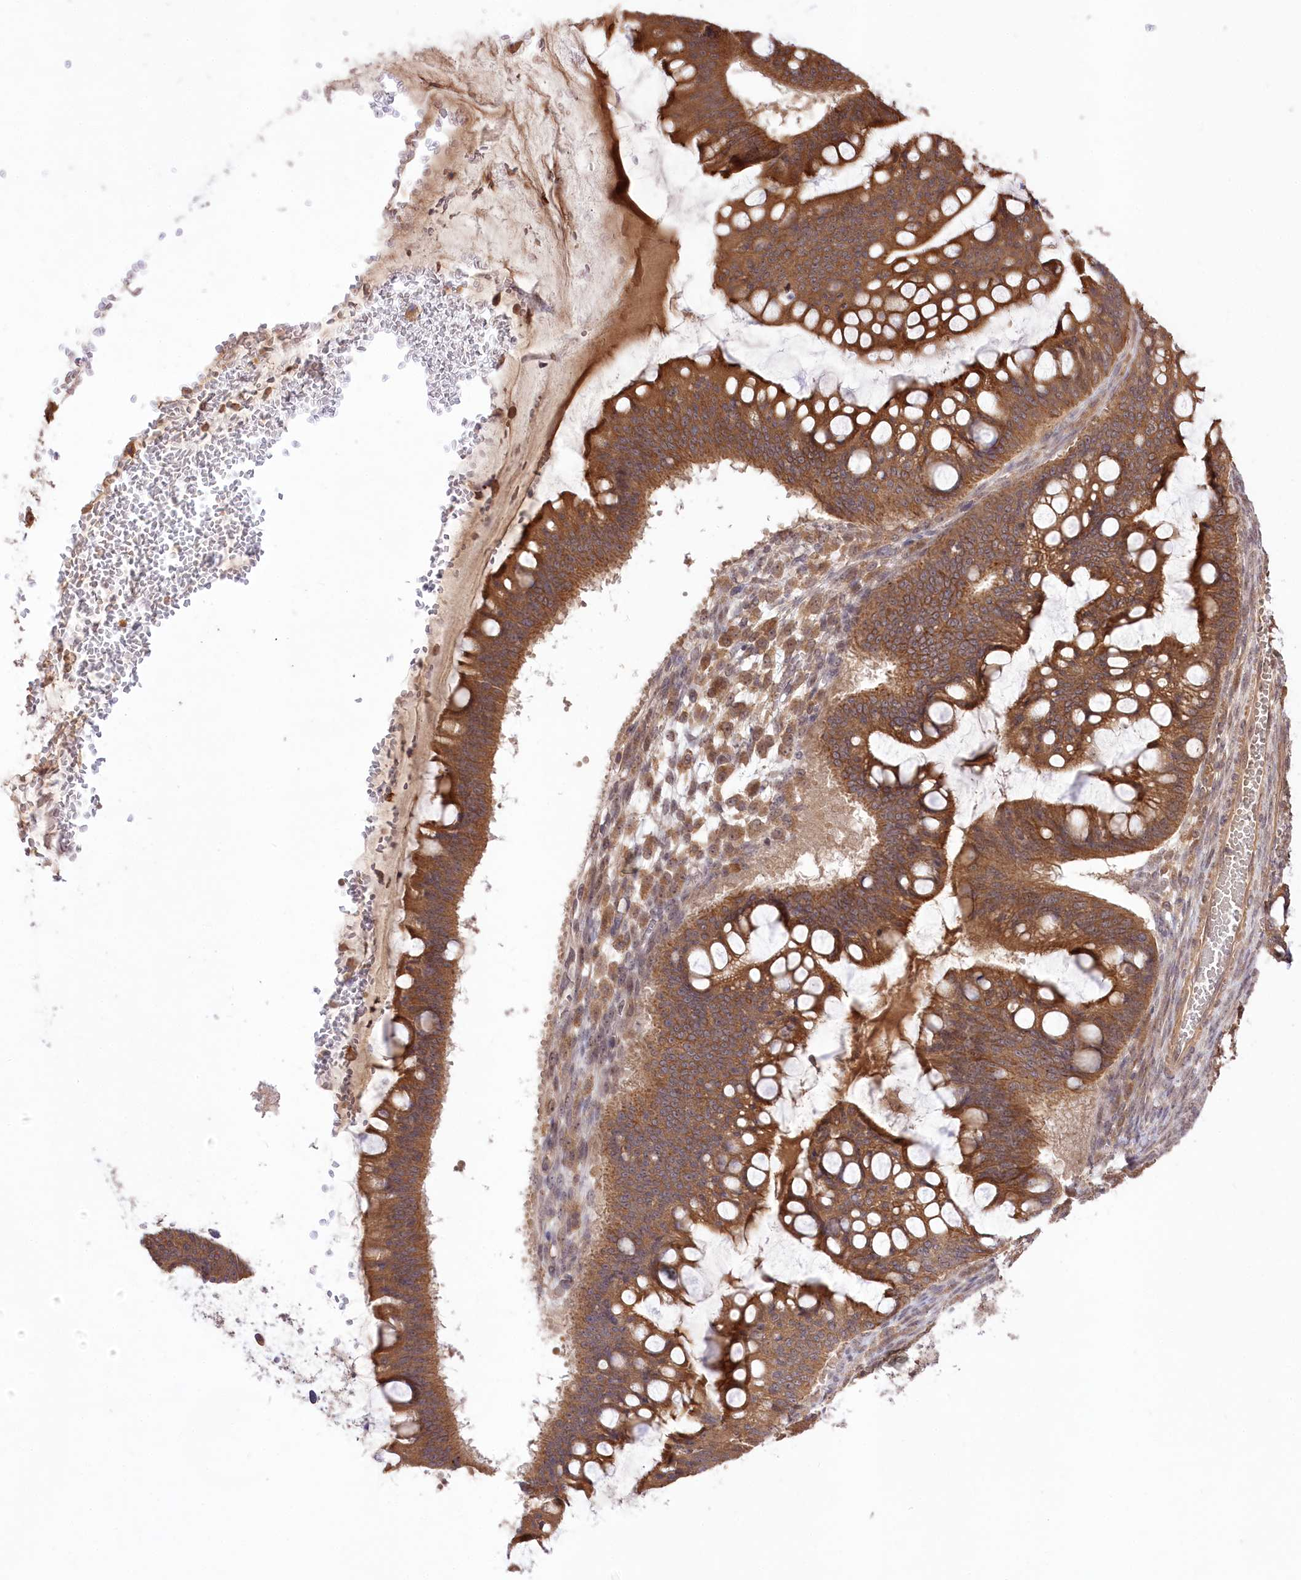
{"staining": {"intensity": "strong", "quantity": ">75%", "location": "cytoplasmic/membranous"}, "tissue": "ovarian cancer", "cell_type": "Tumor cells", "image_type": "cancer", "snomed": [{"axis": "morphology", "description": "Cystadenocarcinoma, mucinous, NOS"}, {"axis": "topography", "description": "Ovary"}], "caption": "Immunohistochemistry of human ovarian cancer reveals high levels of strong cytoplasmic/membranous expression in approximately >75% of tumor cells. Immunohistochemistry stains the protein in brown and the nuclei are stained blue.", "gene": "HELT", "patient": {"sex": "female", "age": 73}}